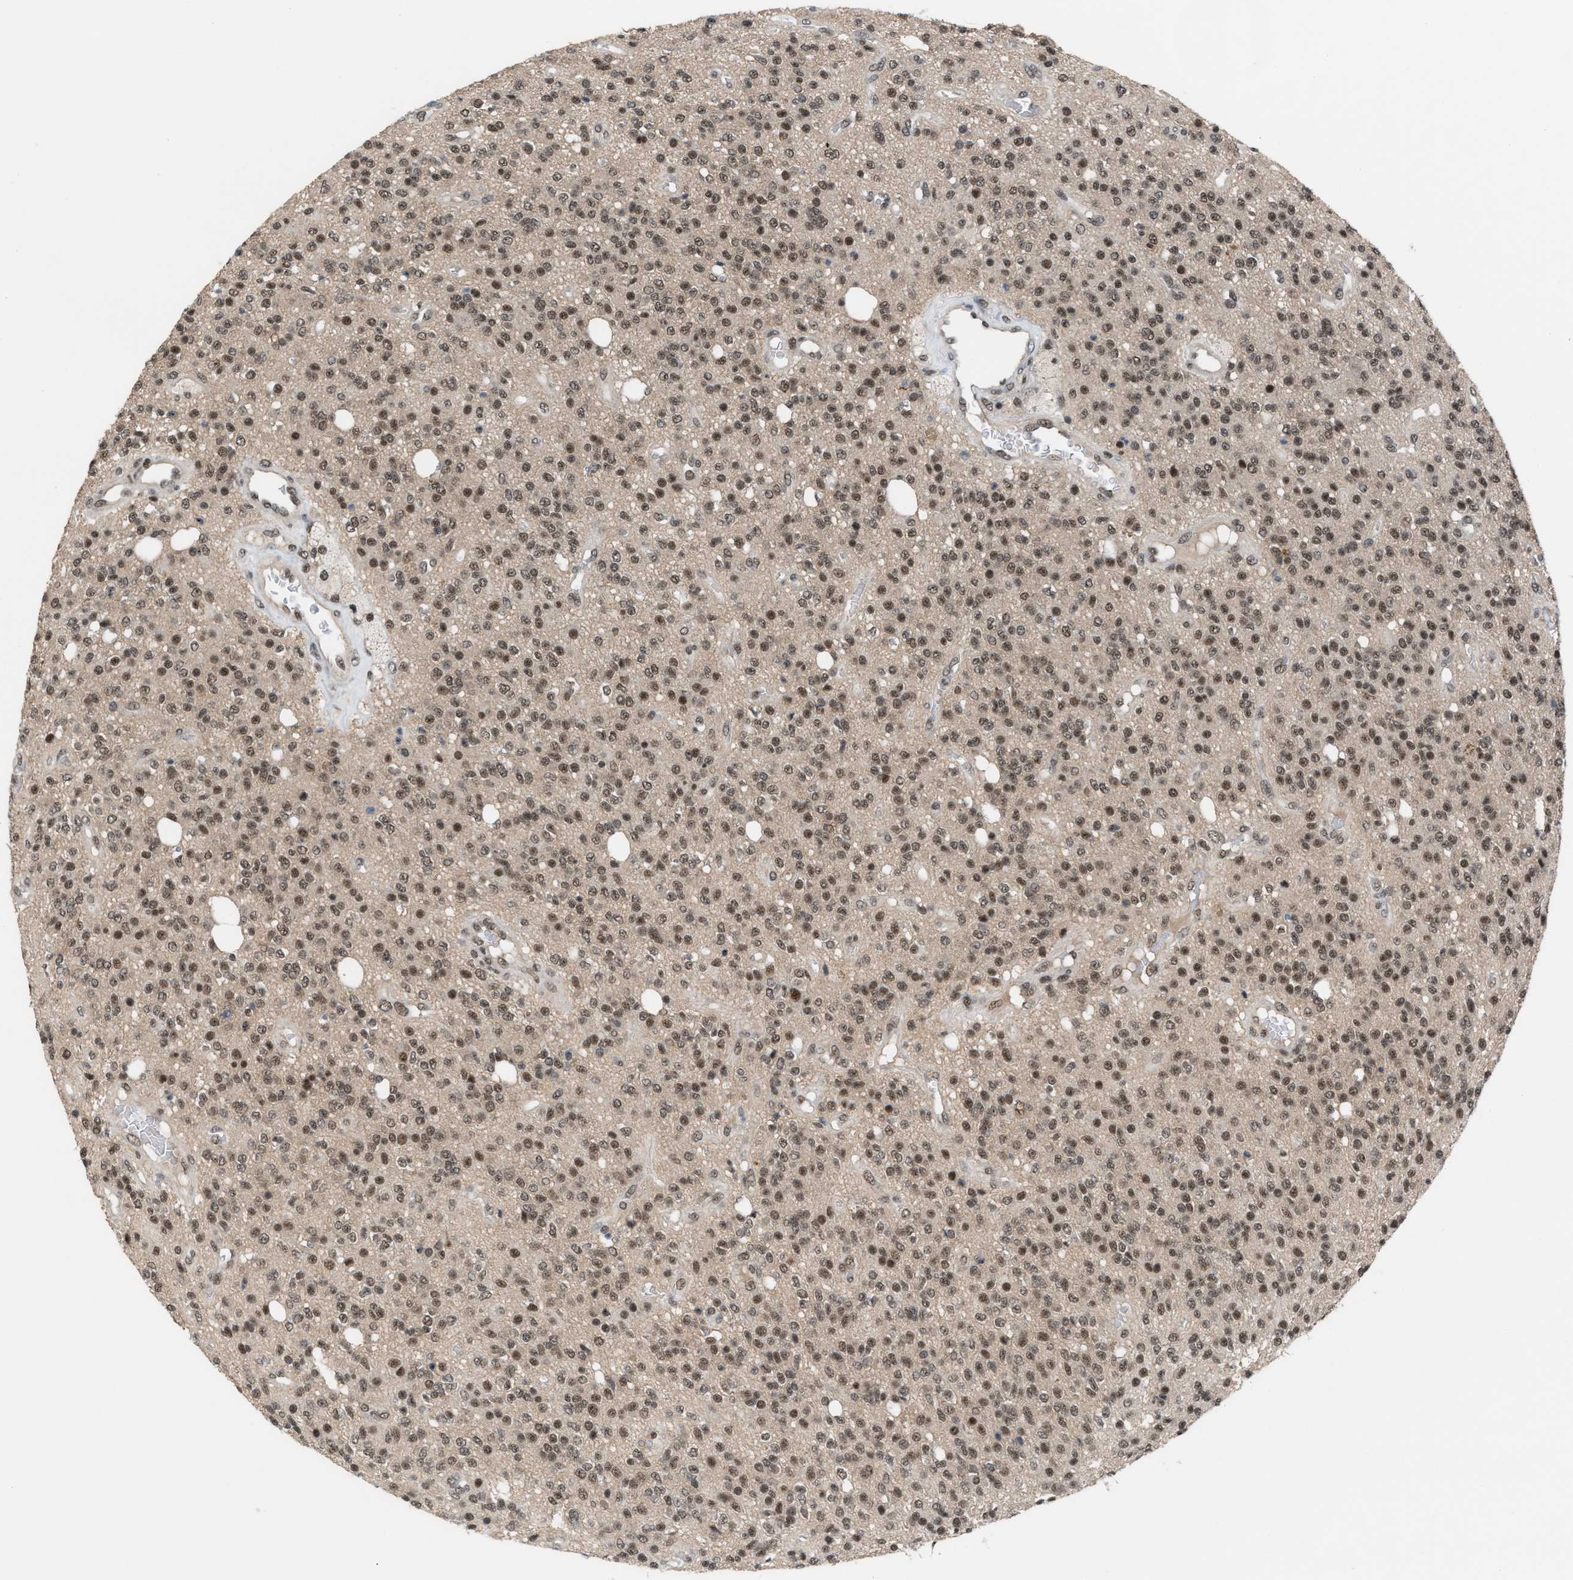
{"staining": {"intensity": "strong", "quantity": "25%-75%", "location": "cytoplasmic/membranous,nuclear"}, "tissue": "glioma", "cell_type": "Tumor cells", "image_type": "cancer", "snomed": [{"axis": "morphology", "description": "Glioma, malignant, High grade"}, {"axis": "topography", "description": "Brain"}], "caption": "High-grade glioma (malignant) stained with a brown dye reveals strong cytoplasmic/membranous and nuclear positive positivity in about 25%-75% of tumor cells.", "gene": "PRPF4", "patient": {"sex": "male", "age": 34}}